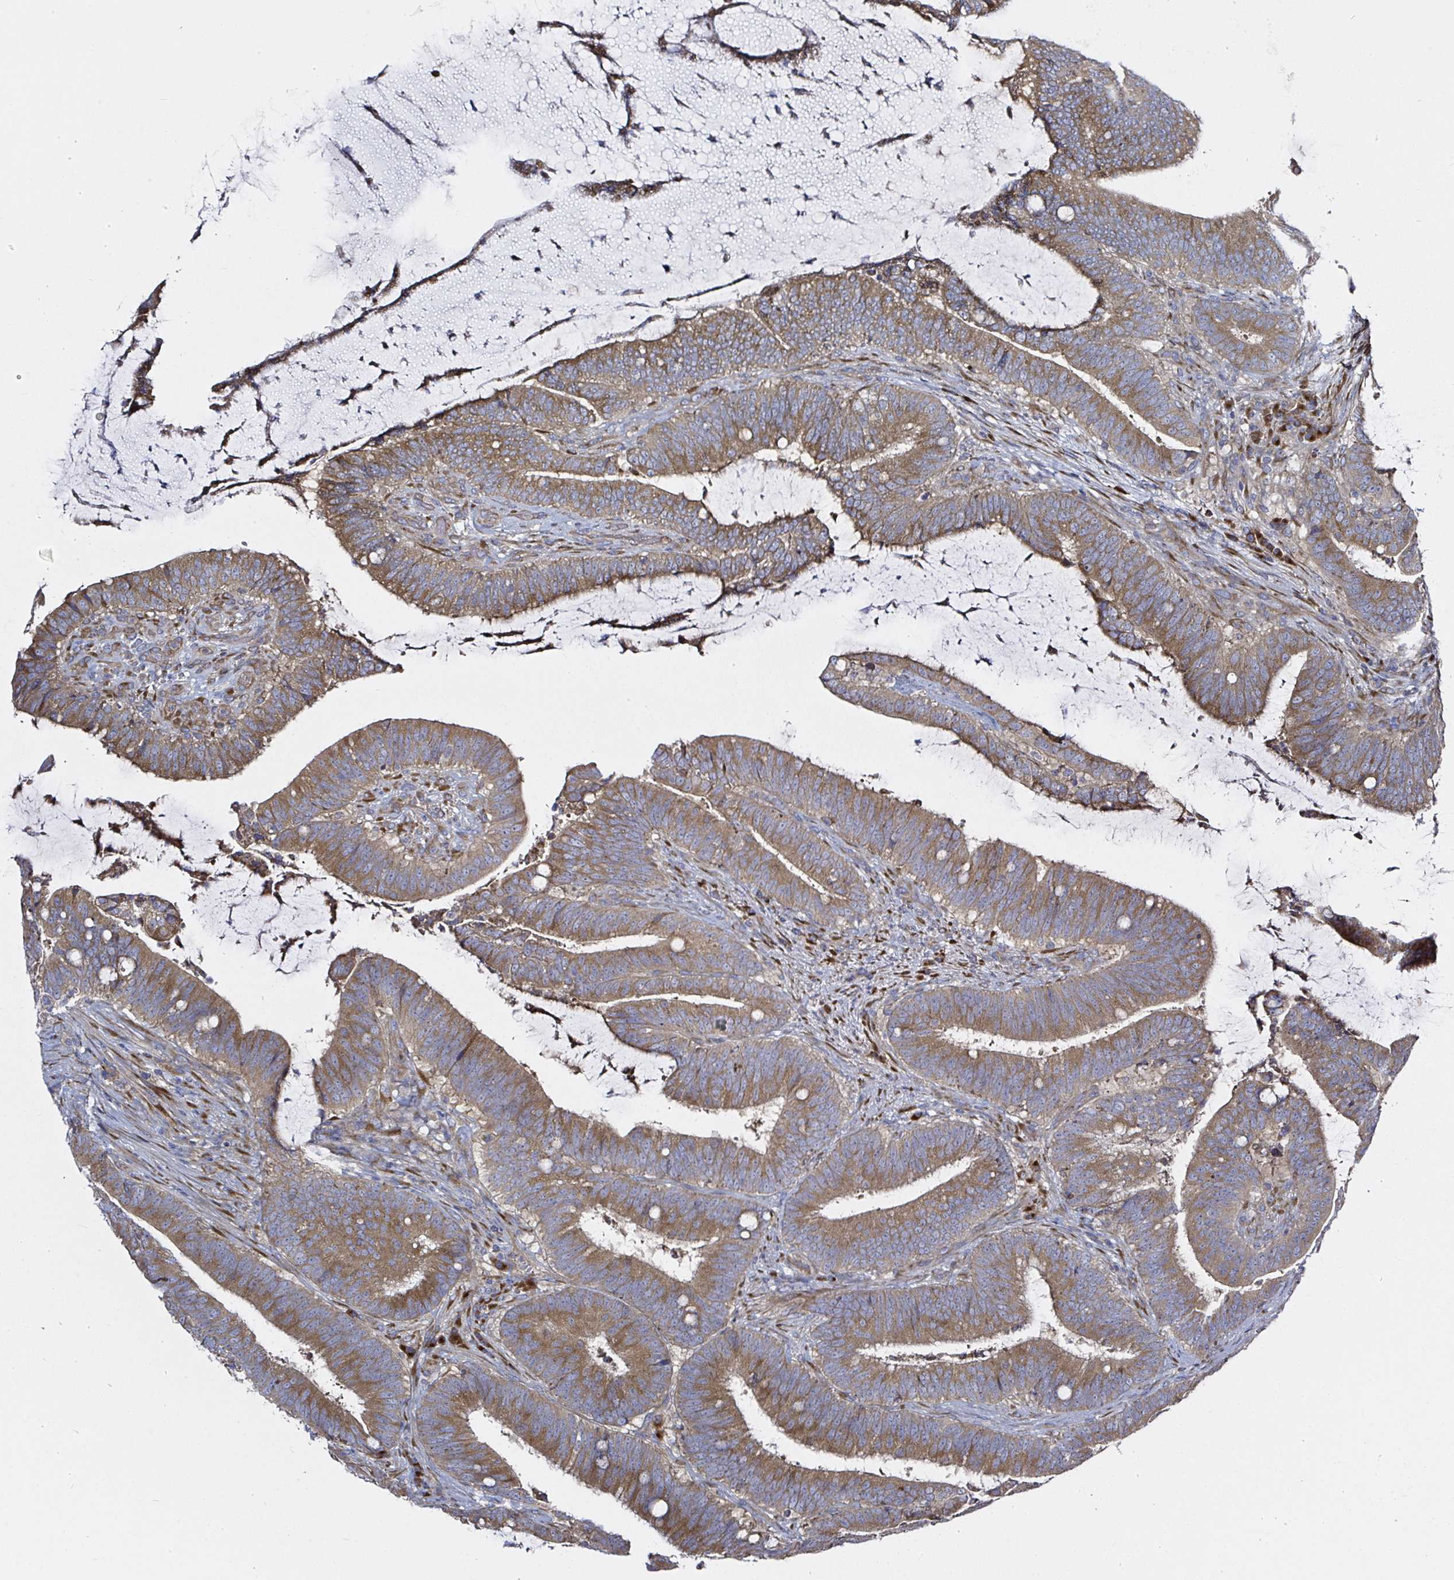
{"staining": {"intensity": "moderate", "quantity": ">75%", "location": "cytoplasmic/membranous"}, "tissue": "colorectal cancer", "cell_type": "Tumor cells", "image_type": "cancer", "snomed": [{"axis": "morphology", "description": "Adenocarcinoma, NOS"}, {"axis": "topography", "description": "Colon"}], "caption": "Moderate cytoplasmic/membranous protein positivity is seen in approximately >75% of tumor cells in colorectal cancer.", "gene": "MLX", "patient": {"sex": "female", "age": 43}}